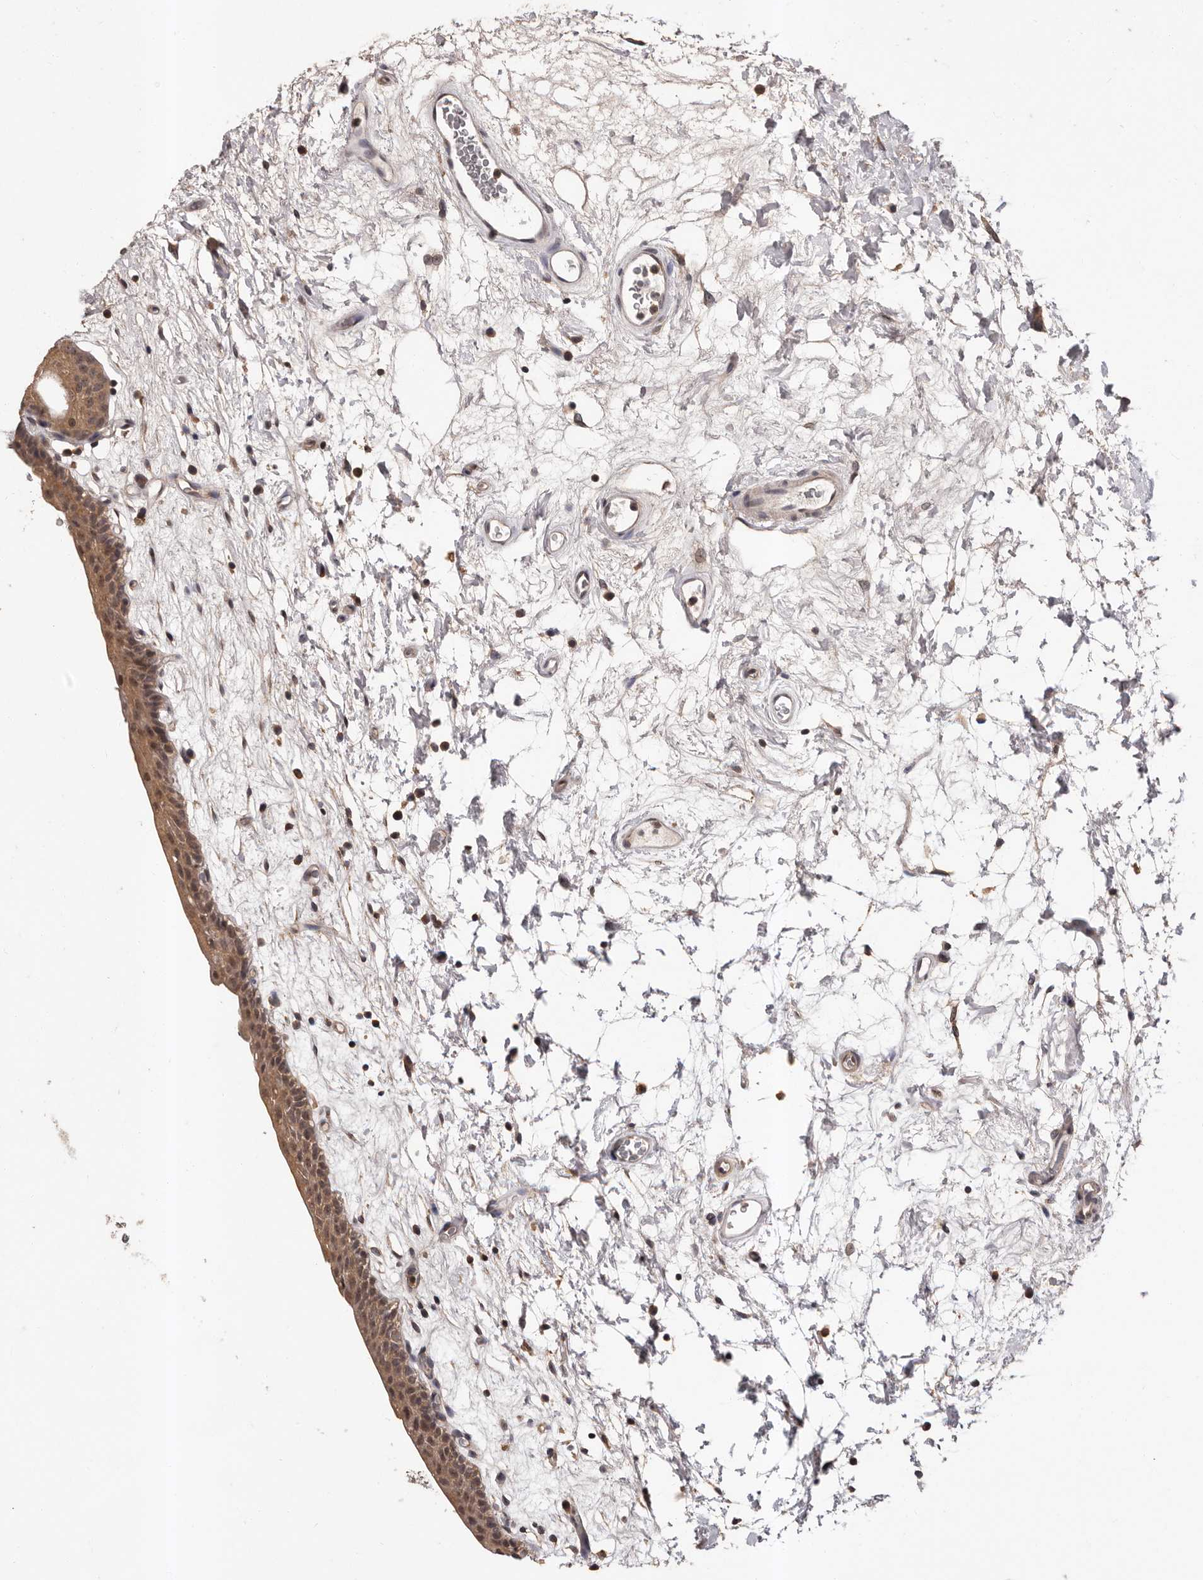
{"staining": {"intensity": "moderate", "quantity": ">75%", "location": "cytoplasmic/membranous,nuclear"}, "tissue": "urinary bladder", "cell_type": "Urothelial cells", "image_type": "normal", "snomed": [{"axis": "morphology", "description": "Normal tissue, NOS"}, {"axis": "topography", "description": "Urinary bladder"}], "caption": "Normal urinary bladder shows moderate cytoplasmic/membranous,nuclear expression in about >75% of urothelial cells.", "gene": "VPS37A", "patient": {"sex": "male", "age": 83}}